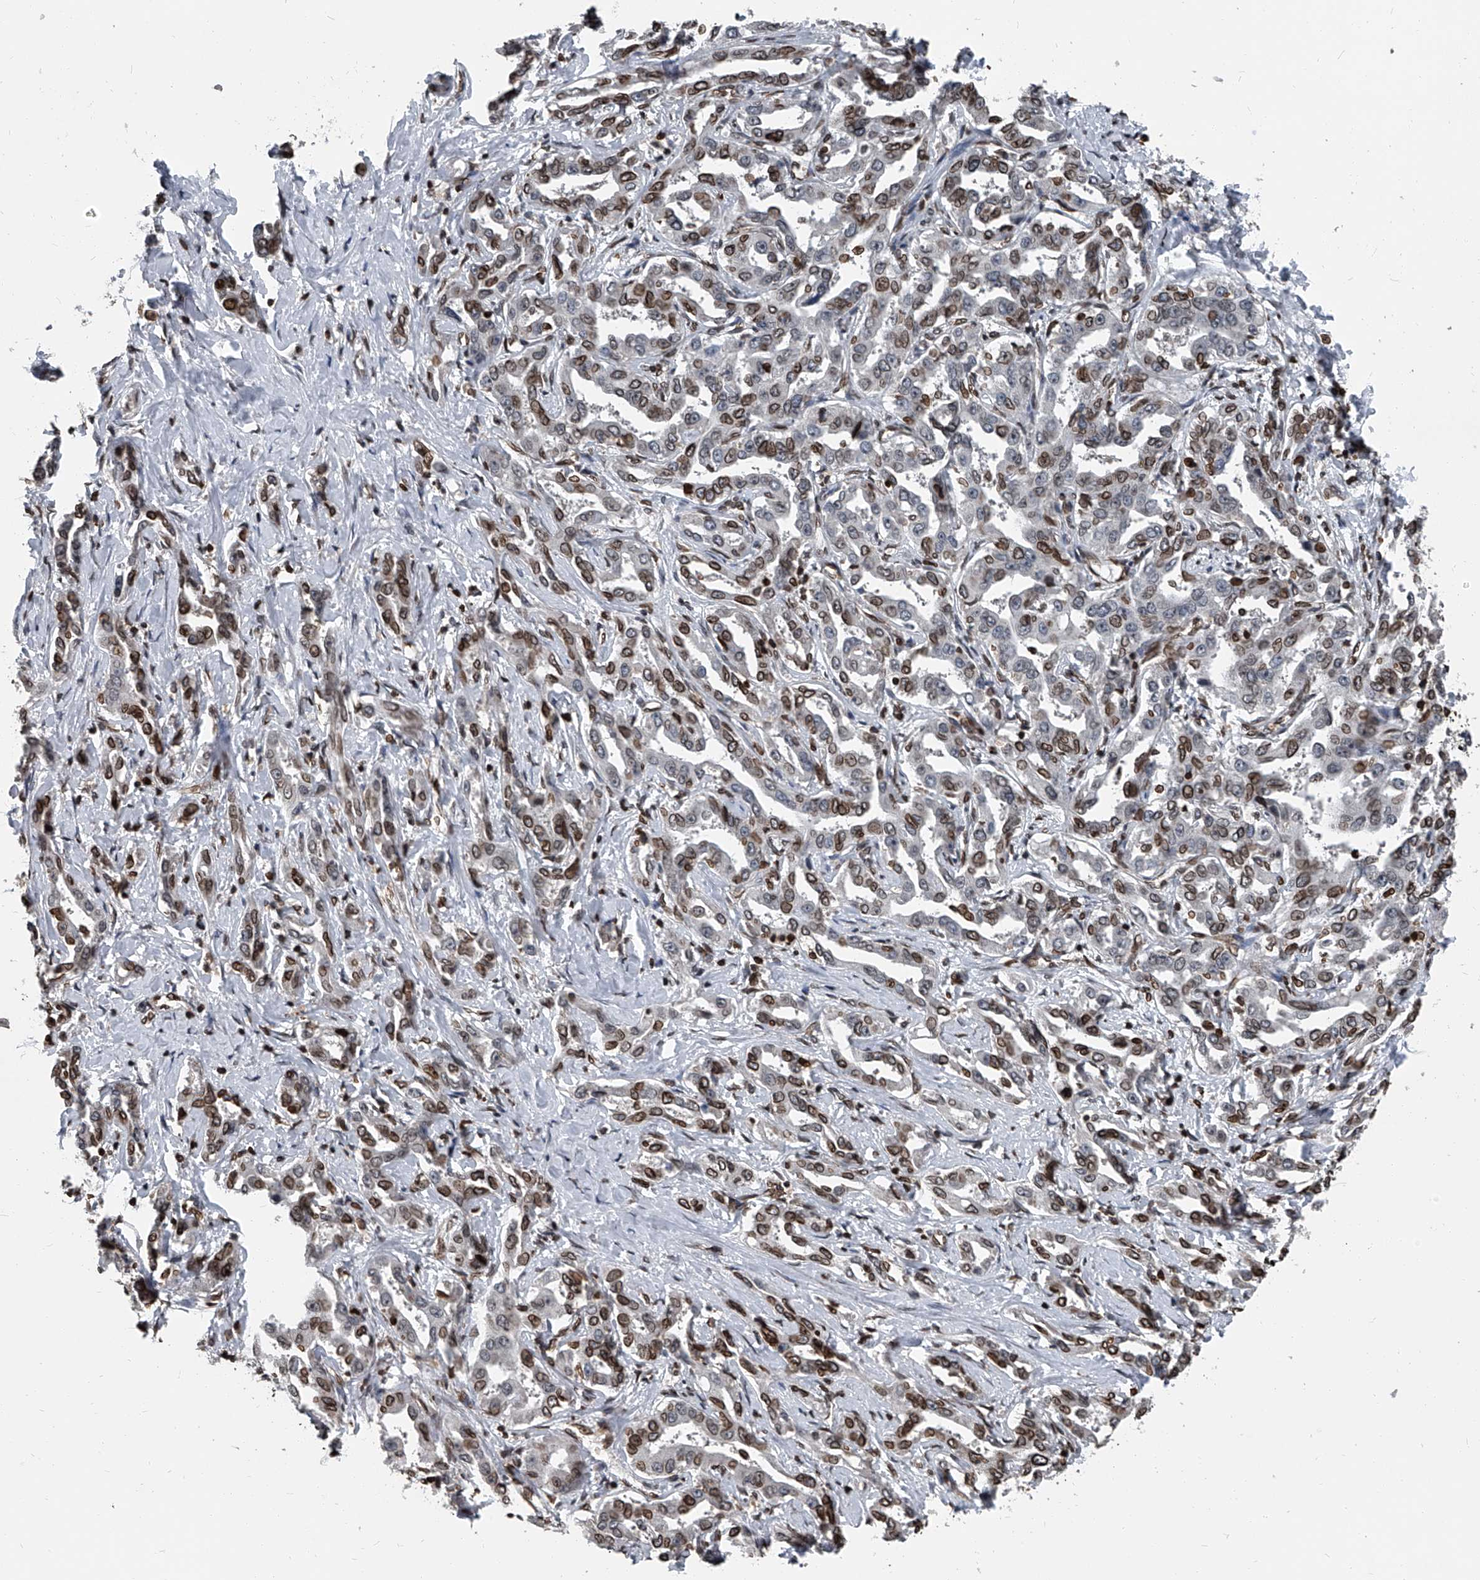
{"staining": {"intensity": "moderate", "quantity": ">75%", "location": "cytoplasmic/membranous,nuclear"}, "tissue": "liver cancer", "cell_type": "Tumor cells", "image_type": "cancer", "snomed": [{"axis": "morphology", "description": "Cholangiocarcinoma"}, {"axis": "topography", "description": "Liver"}], "caption": "Immunohistochemistry (IHC) (DAB (3,3'-diaminobenzidine)) staining of human liver cholangiocarcinoma shows moderate cytoplasmic/membranous and nuclear protein positivity in about >75% of tumor cells. The protein is shown in brown color, while the nuclei are stained blue.", "gene": "PHF20", "patient": {"sex": "male", "age": 59}}